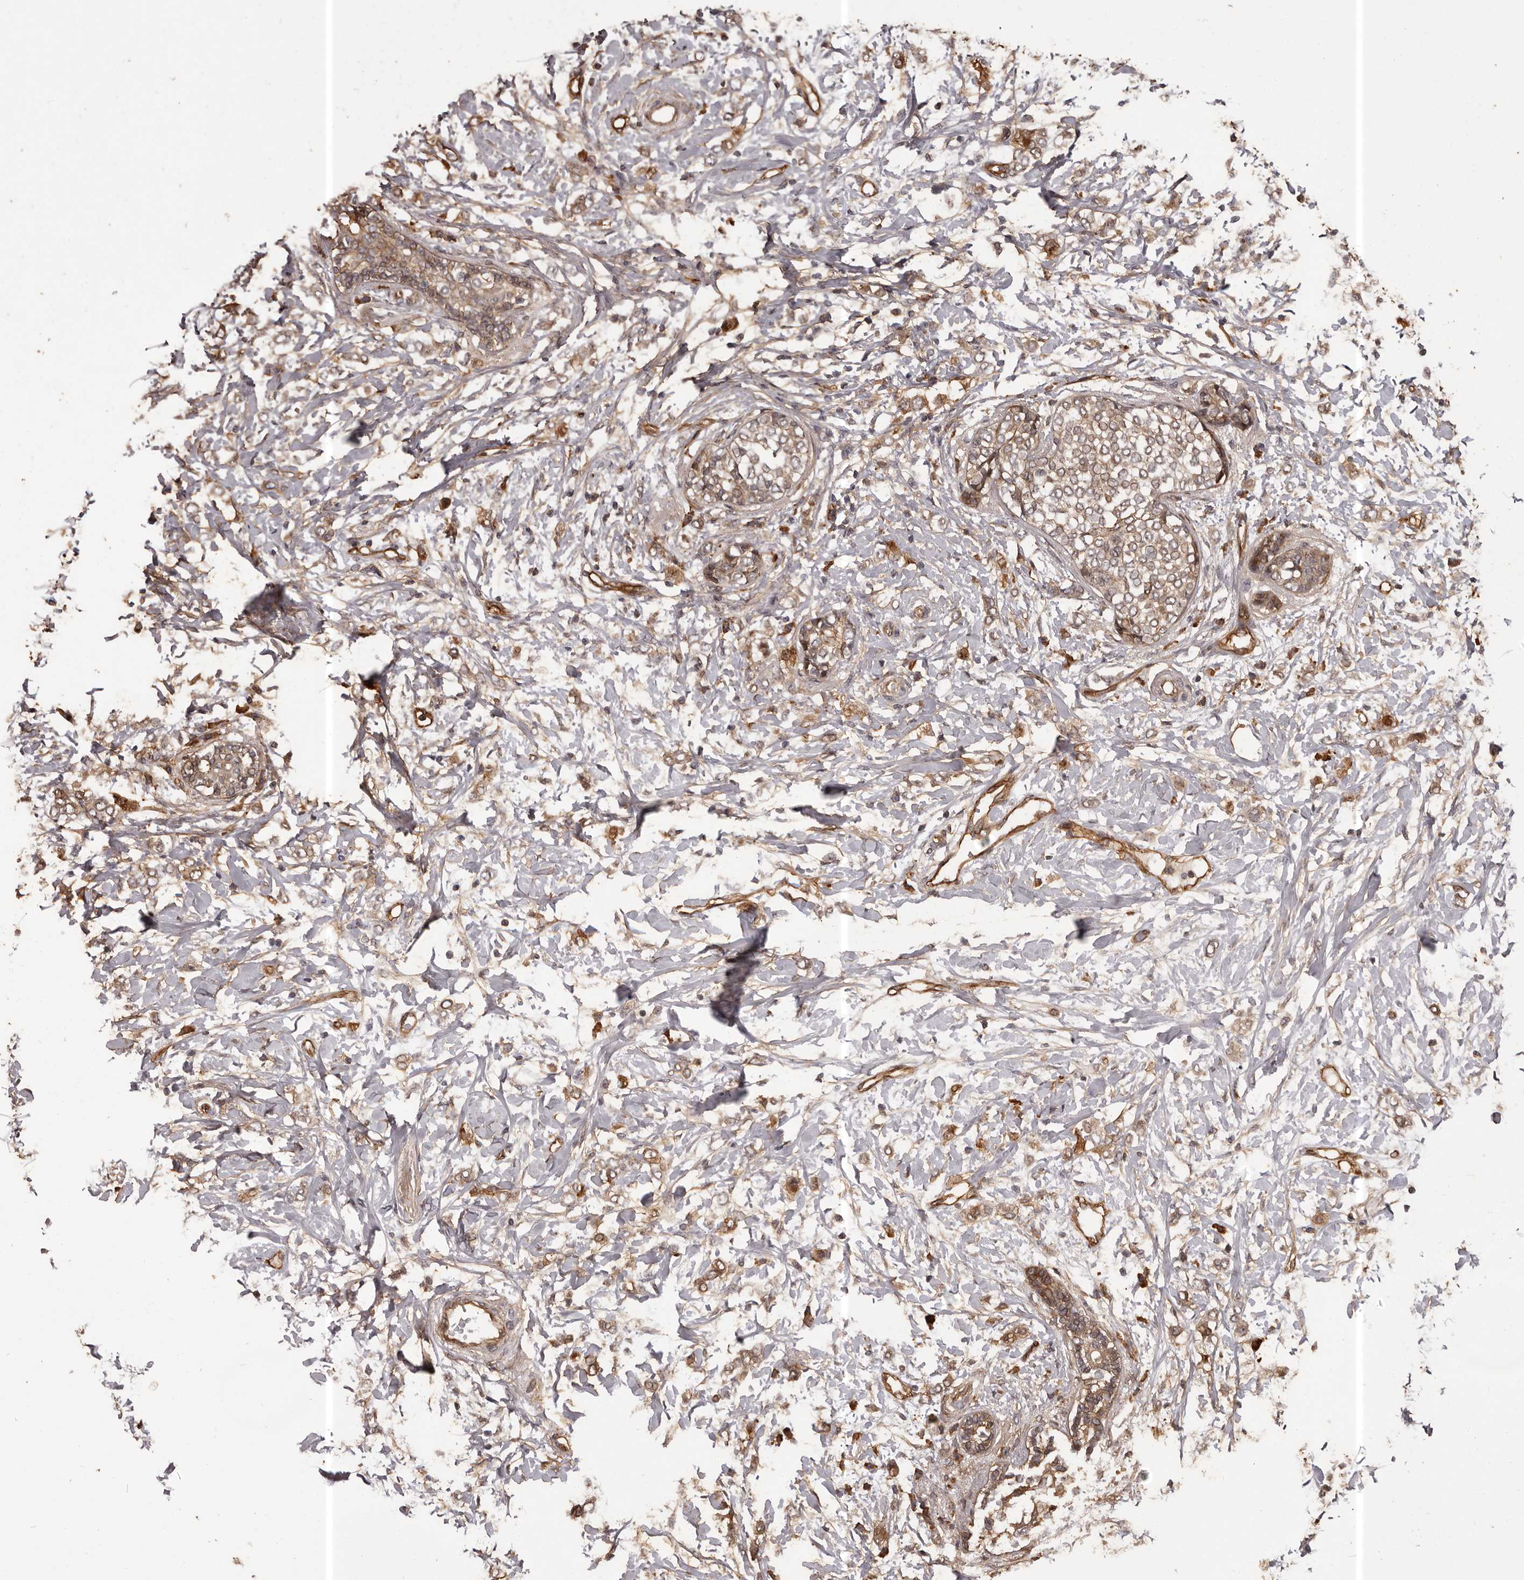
{"staining": {"intensity": "moderate", "quantity": ">75%", "location": "cytoplasmic/membranous"}, "tissue": "breast cancer", "cell_type": "Tumor cells", "image_type": "cancer", "snomed": [{"axis": "morphology", "description": "Normal tissue, NOS"}, {"axis": "morphology", "description": "Lobular carcinoma"}, {"axis": "topography", "description": "Breast"}], "caption": "Breast cancer (lobular carcinoma) was stained to show a protein in brown. There is medium levels of moderate cytoplasmic/membranous positivity in about >75% of tumor cells. Using DAB (brown) and hematoxylin (blue) stains, captured at high magnification using brightfield microscopy.", "gene": "SLITRK6", "patient": {"sex": "female", "age": 47}}